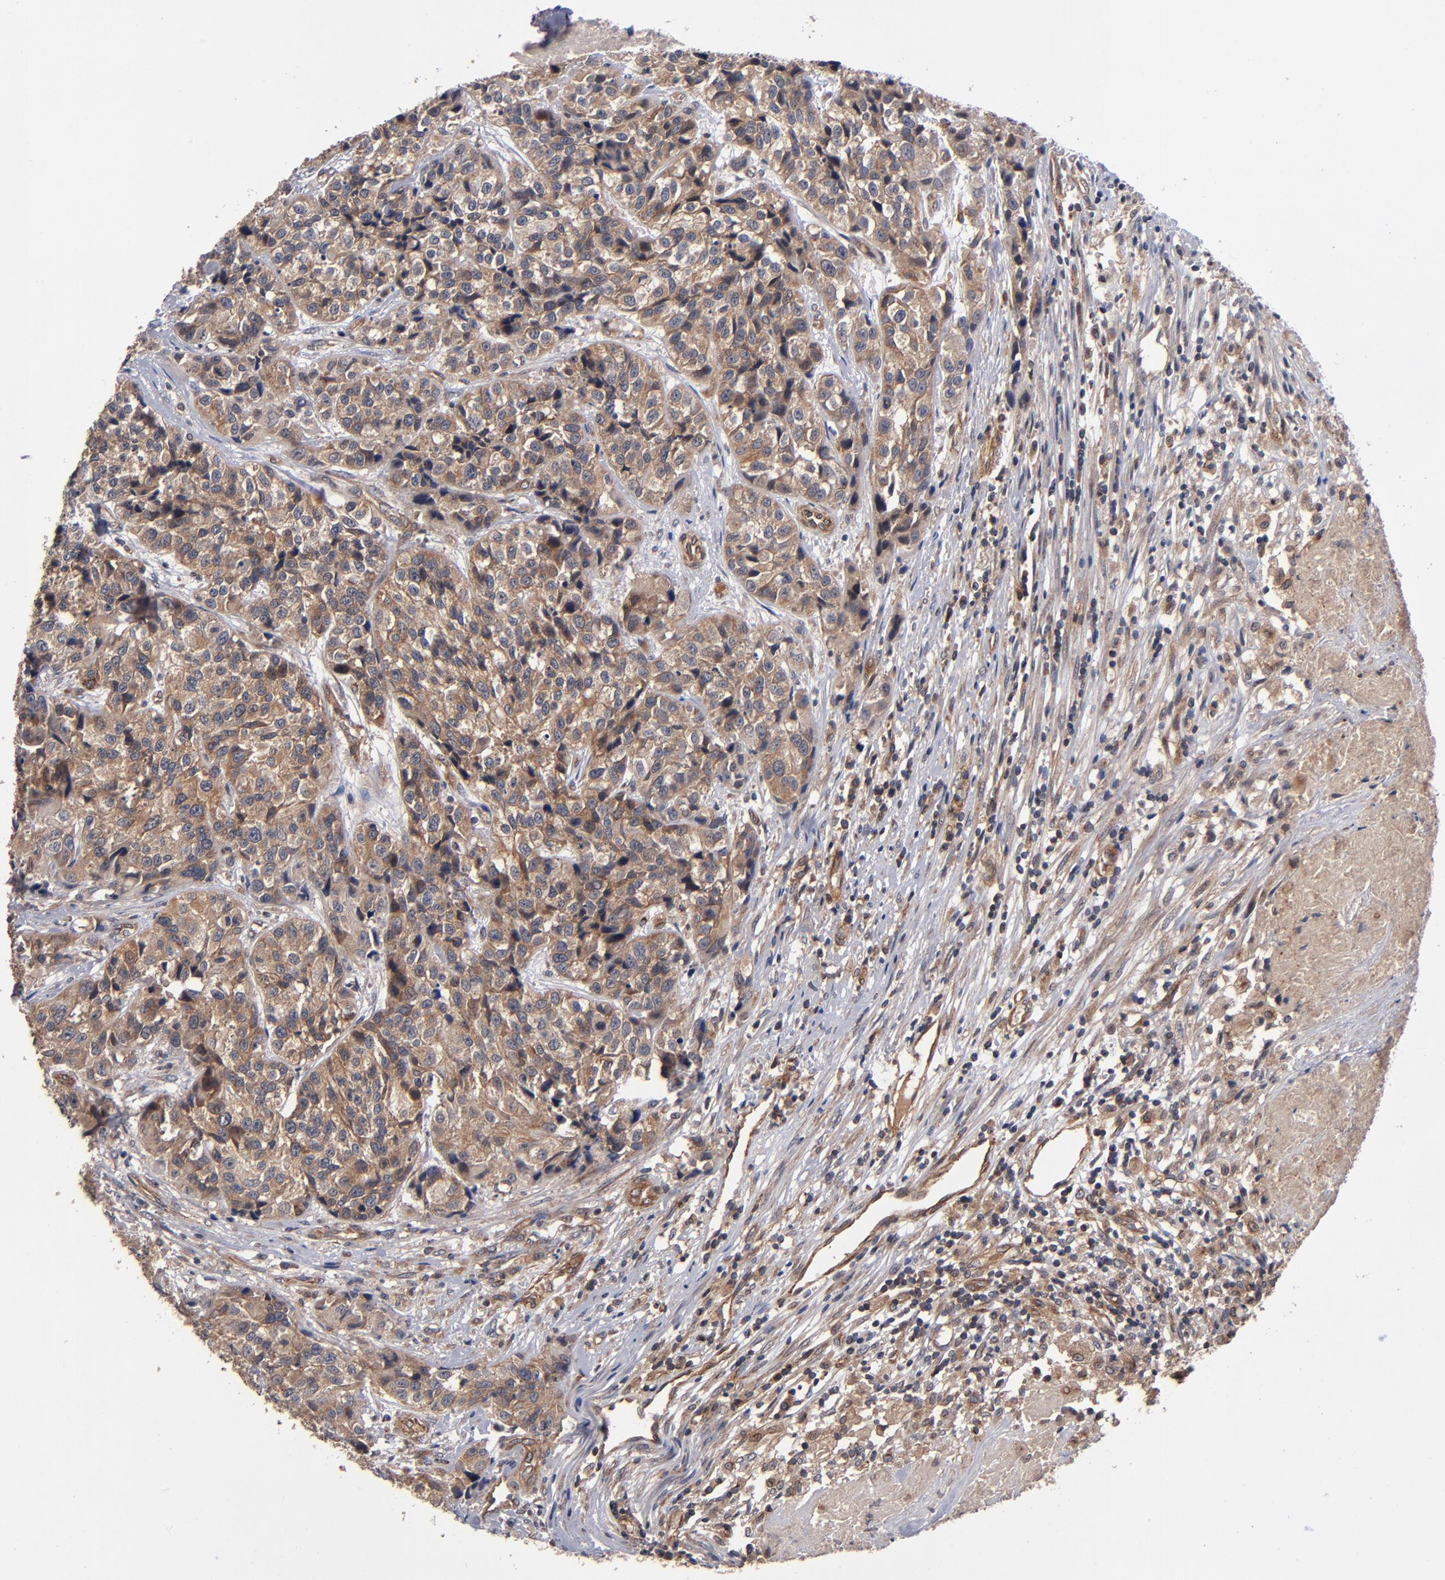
{"staining": {"intensity": "moderate", "quantity": ">75%", "location": "cytoplasmic/membranous"}, "tissue": "urothelial cancer", "cell_type": "Tumor cells", "image_type": "cancer", "snomed": [{"axis": "morphology", "description": "Urothelial carcinoma, High grade"}, {"axis": "topography", "description": "Urinary bladder"}], "caption": "High-grade urothelial carcinoma stained for a protein (brown) demonstrates moderate cytoplasmic/membranous positive staining in approximately >75% of tumor cells.", "gene": "BDKRB1", "patient": {"sex": "female", "age": 81}}